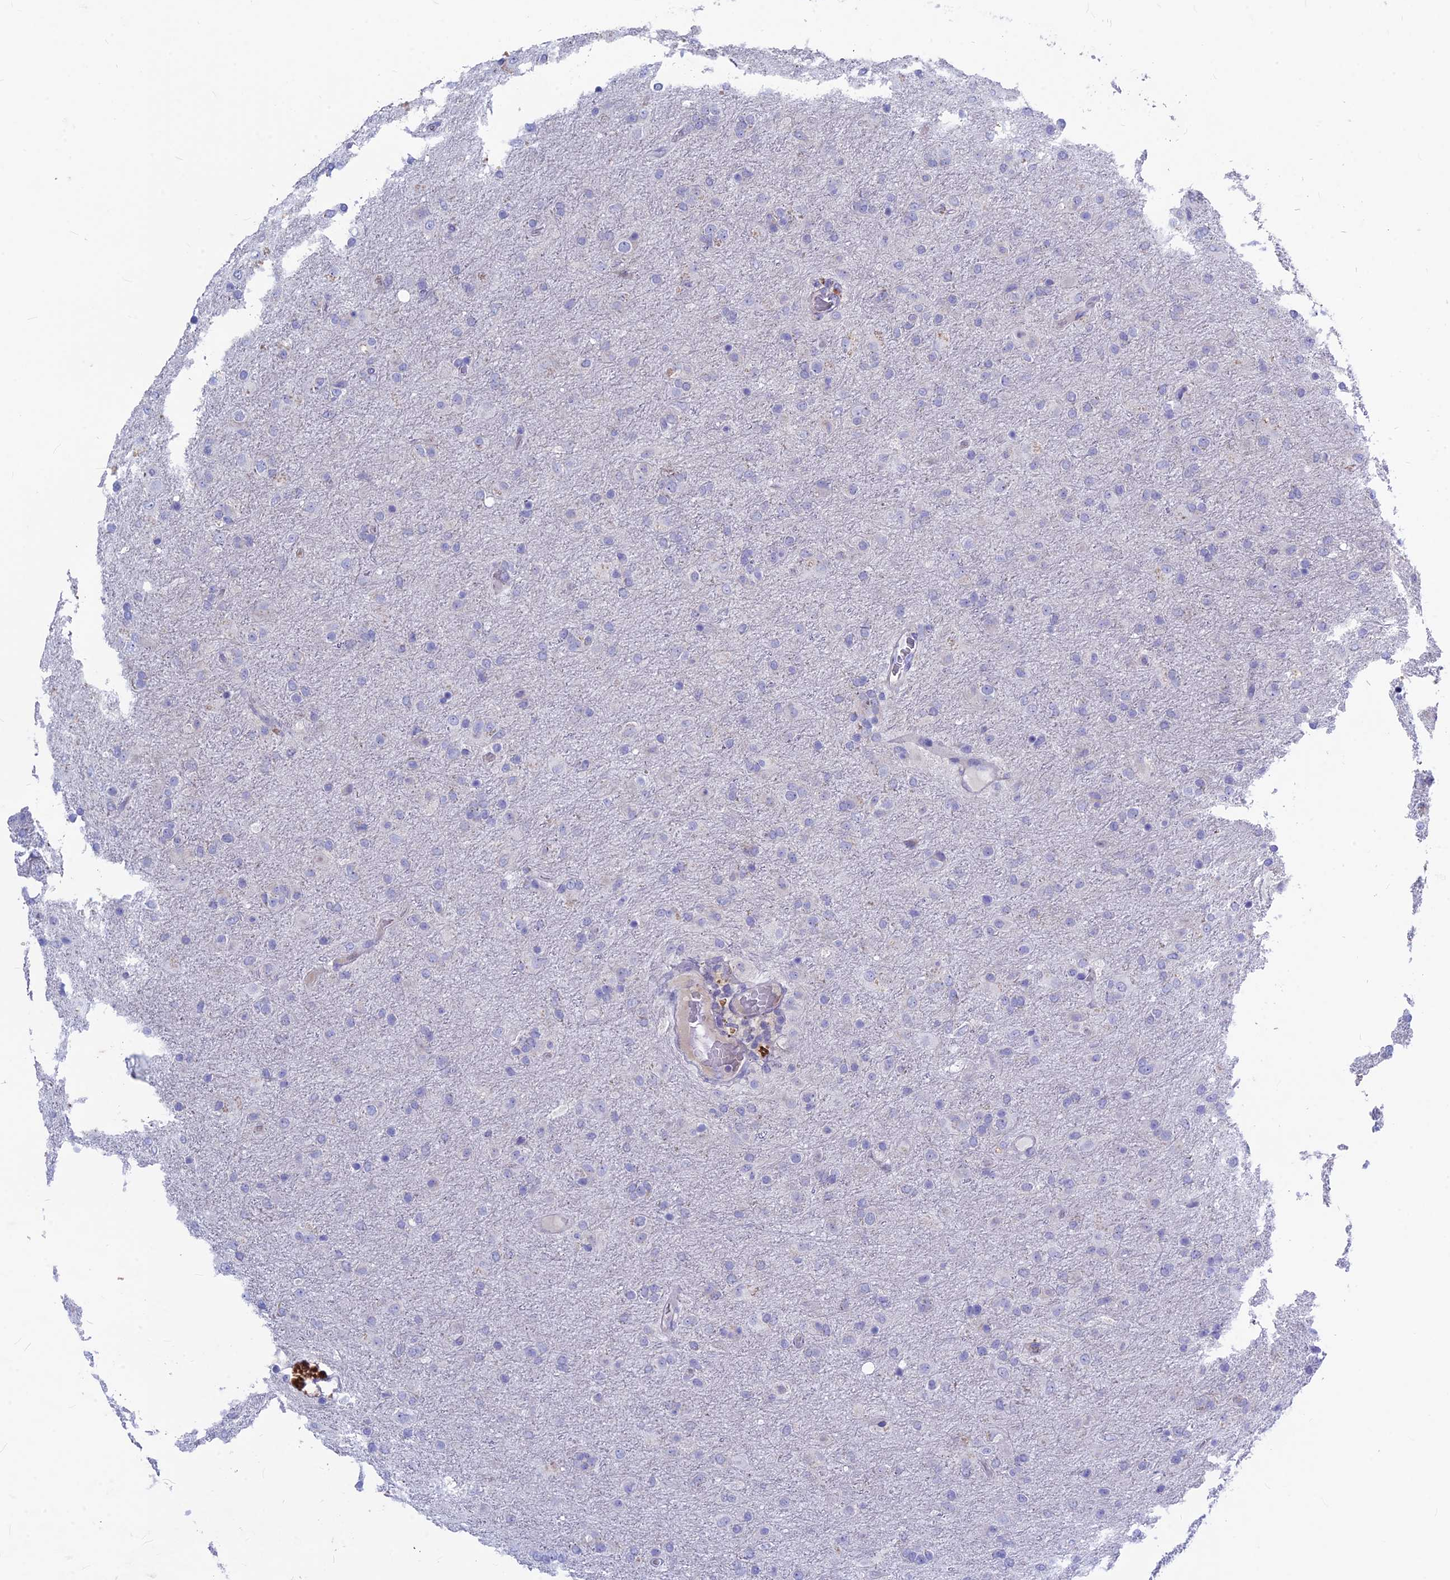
{"staining": {"intensity": "negative", "quantity": "none", "location": "none"}, "tissue": "glioma", "cell_type": "Tumor cells", "image_type": "cancer", "snomed": [{"axis": "morphology", "description": "Glioma, malignant, Low grade"}, {"axis": "topography", "description": "Brain"}], "caption": "Glioma stained for a protein using IHC displays no staining tumor cells.", "gene": "SNTN", "patient": {"sex": "male", "age": 65}}